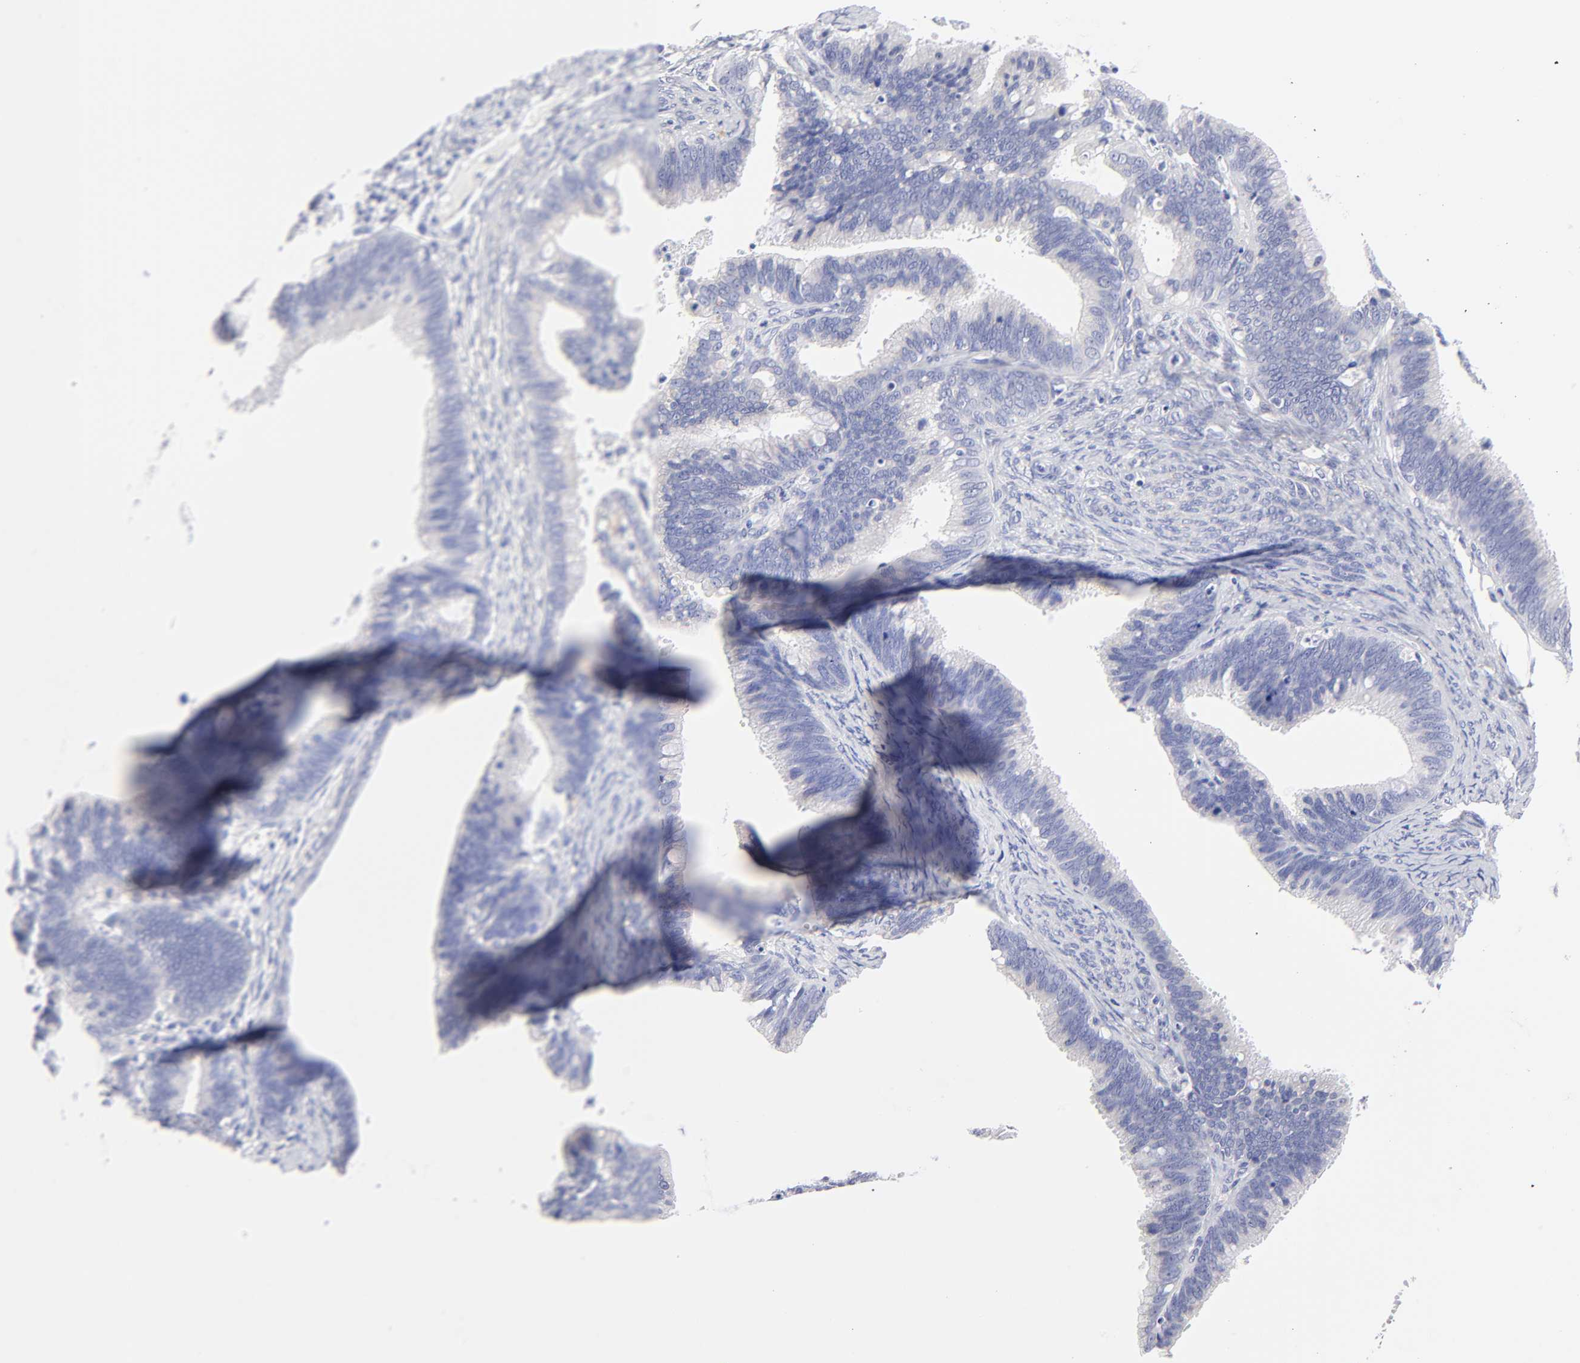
{"staining": {"intensity": "negative", "quantity": "none", "location": "none"}, "tissue": "cervical cancer", "cell_type": "Tumor cells", "image_type": "cancer", "snomed": [{"axis": "morphology", "description": "Adenocarcinoma, NOS"}, {"axis": "topography", "description": "Cervix"}], "caption": "Micrograph shows no protein staining in tumor cells of cervical cancer (adenocarcinoma) tissue.", "gene": "DUSP9", "patient": {"sex": "female", "age": 47}}